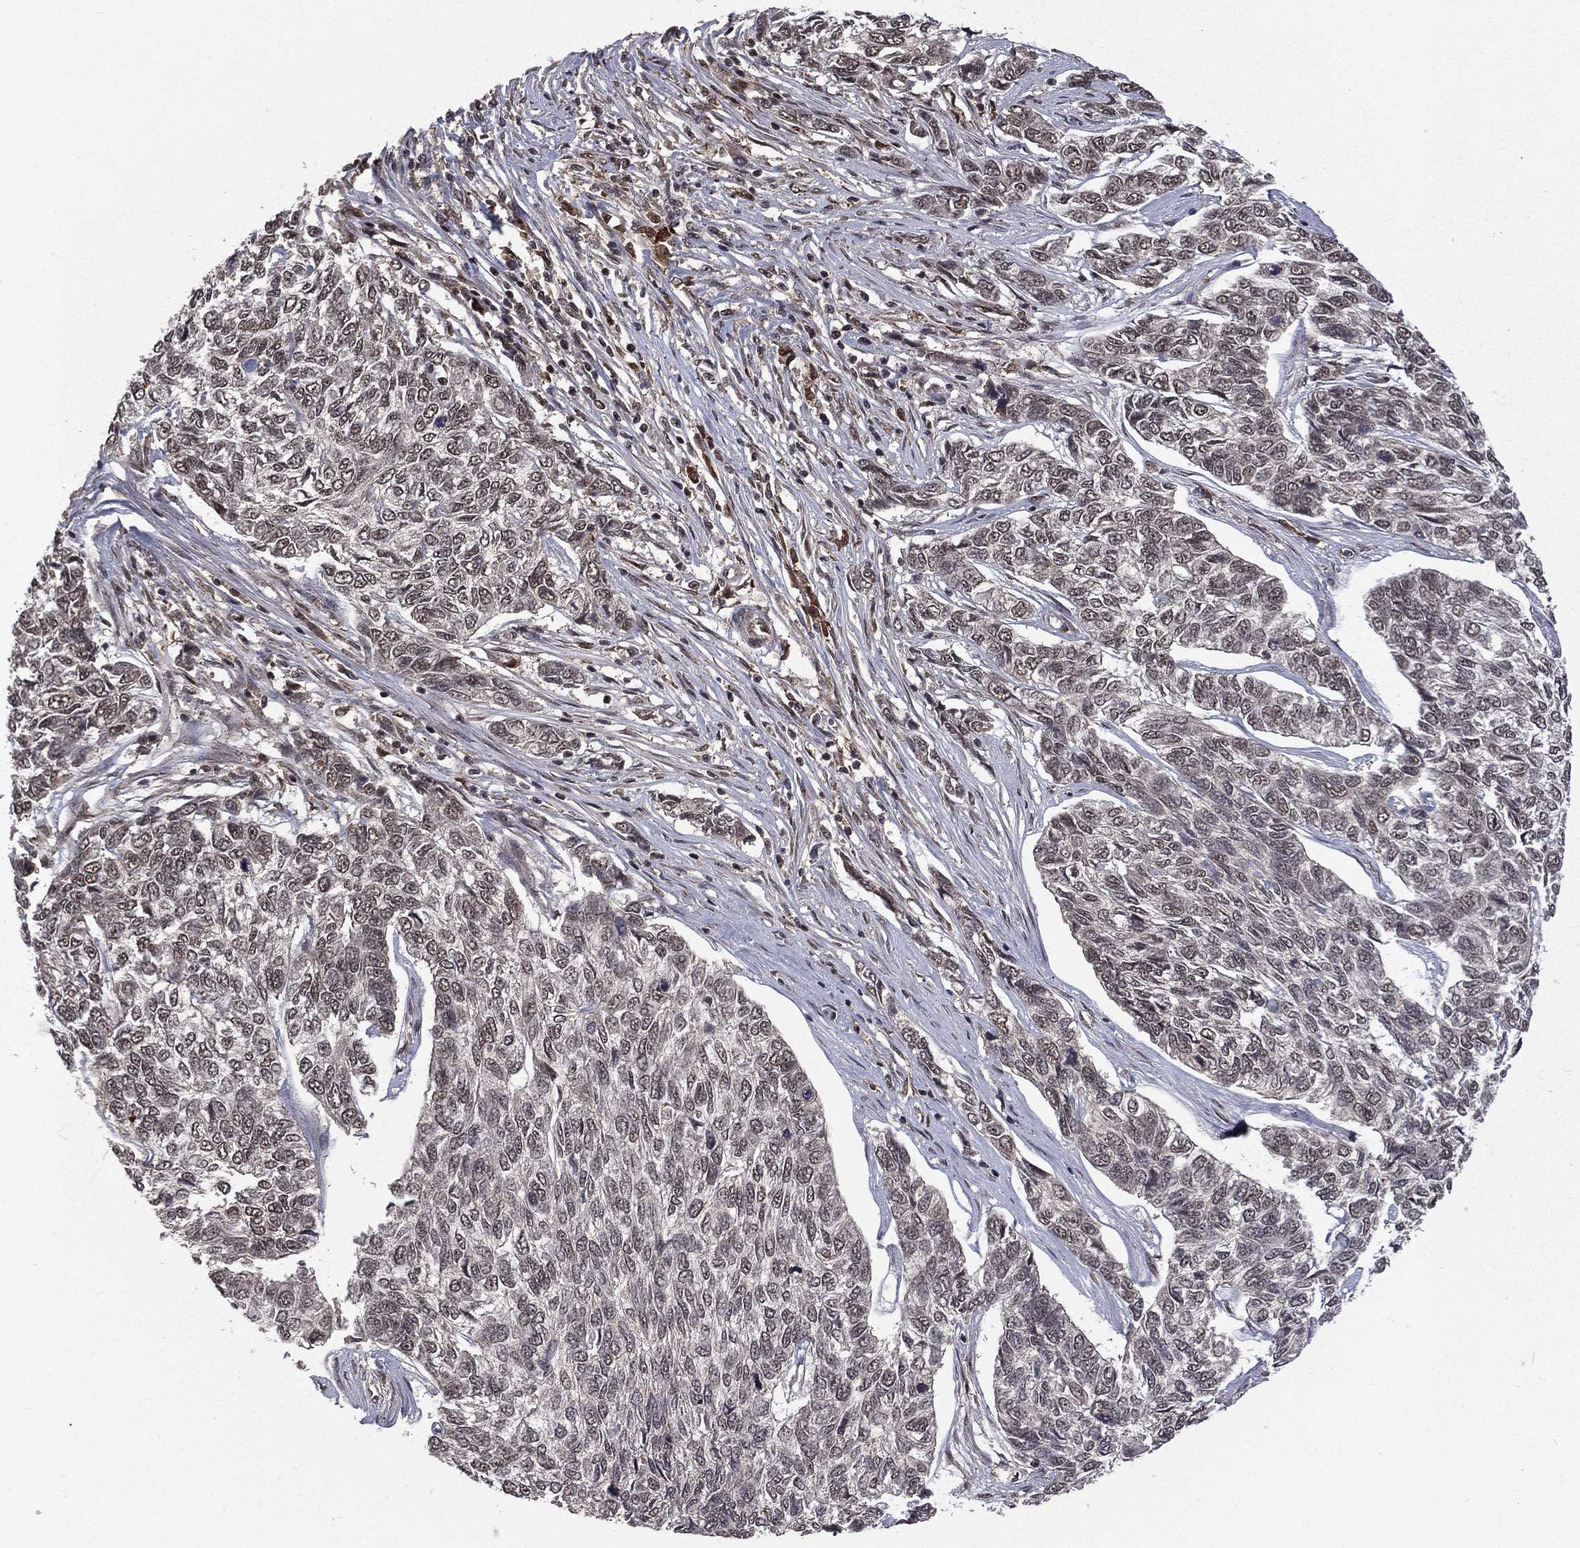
{"staining": {"intensity": "negative", "quantity": "none", "location": "none"}, "tissue": "skin cancer", "cell_type": "Tumor cells", "image_type": "cancer", "snomed": [{"axis": "morphology", "description": "Basal cell carcinoma"}, {"axis": "topography", "description": "Skin"}], "caption": "Human skin cancer (basal cell carcinoma) stained for a protein using immunohistochemistry (IHC) exhibits no positivity in tumor cells.", "gene": "JMJD6", "patient": {"sex": "female", "age": 65}}